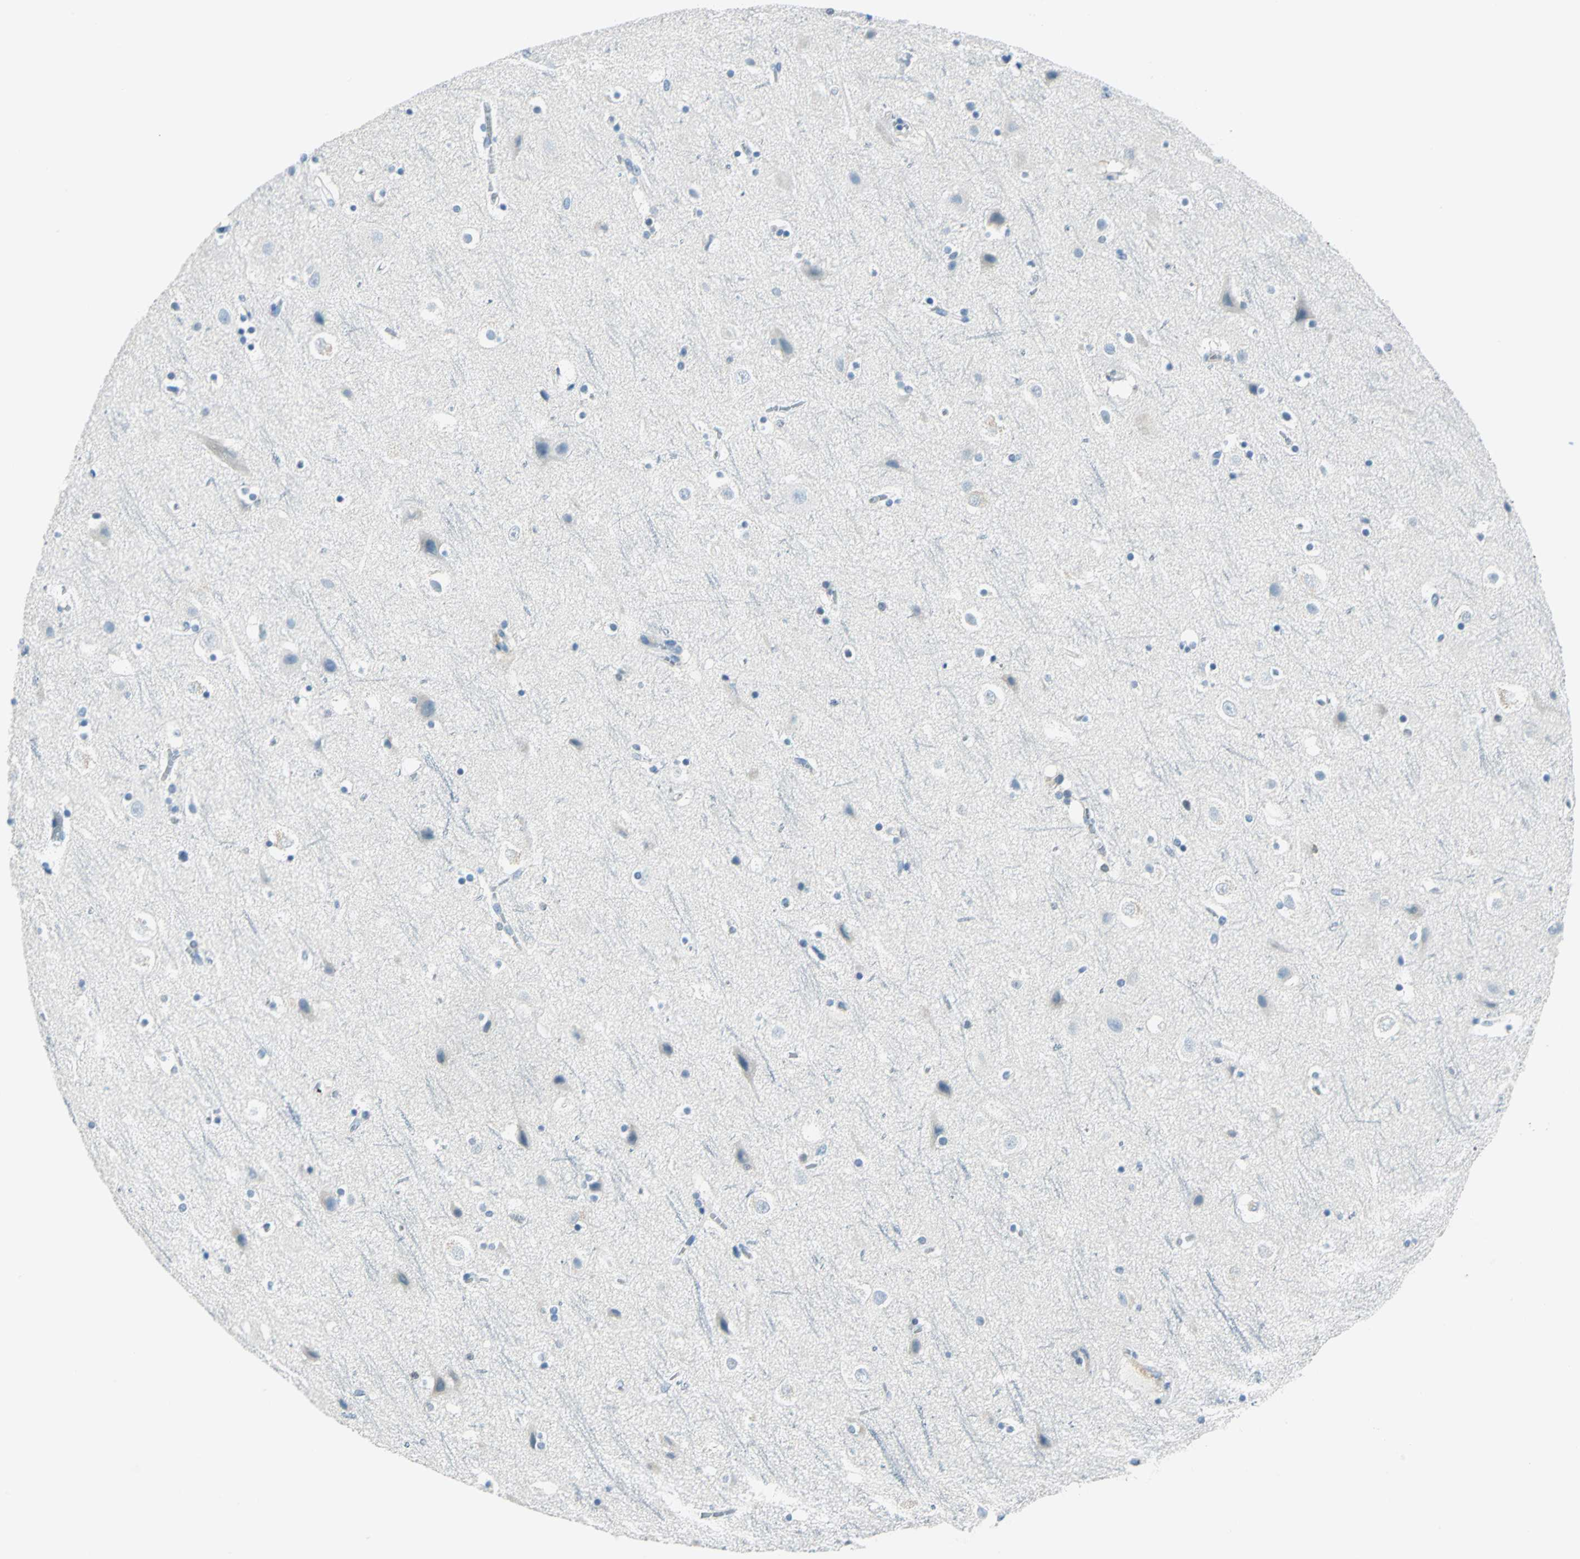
{"staining": {"intensity": "negative", "quantity": "none", "location": "none"}, "tissue": "cerebral cortex", "cell_type": "Endothelial cells", "image_type": "normal", "snomed": [{"axis": "morphology", "description": "Normal tissue, NOS"}, {"axis": "topography", "description": "Cerebral cortex"}], "caption": "IHC micrograph of unremarkable cerebral cortex stained for a protein (brown), which reveals no expression in endothelial cells. (Immunohistochemistry, brightfield microscopy, high magnification).", "gene": "AKR1A1", "patient": {"sex": "male", "age": 45}}